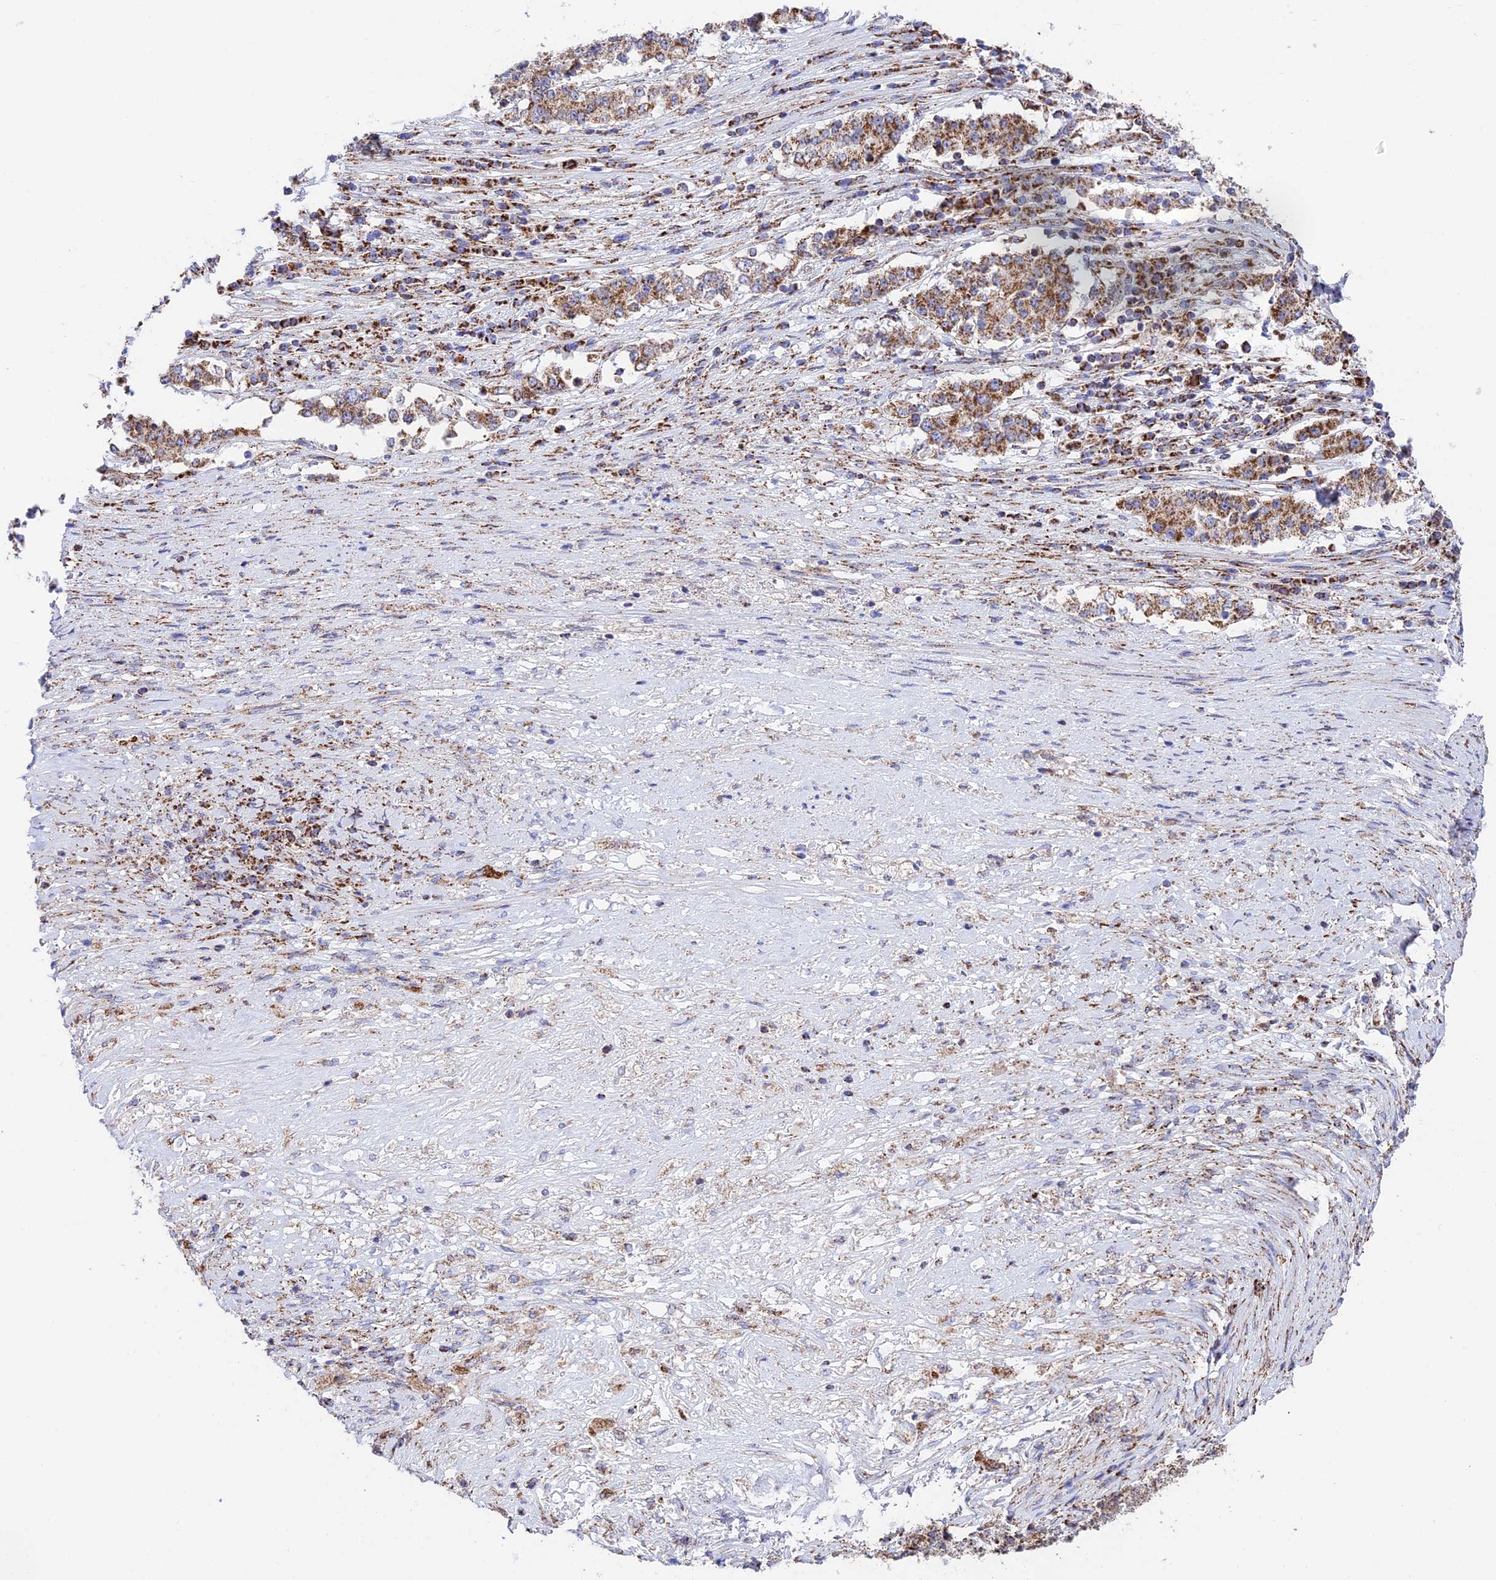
{"staining": {"intensity": "moderate", "quantity": ">75%", "location": "cytoplasmic/membranous"}, "tissue": "stomach cancer", "cell_type": "Tumor cells", "image_type": "cancer", "snomed": [{"axis": "morphology", "description": "Adenocarcinoma, NOS"}, {"axis": "topography", "description": "Stomach"}], "caption": "Protein expression analysis of human stomach cancer reveals moderate cytoplasmic/membranous staining in about >75% of tumor cells.", "gene": "CHCHD3", "patient": {"sex": "male", "age": 59}}